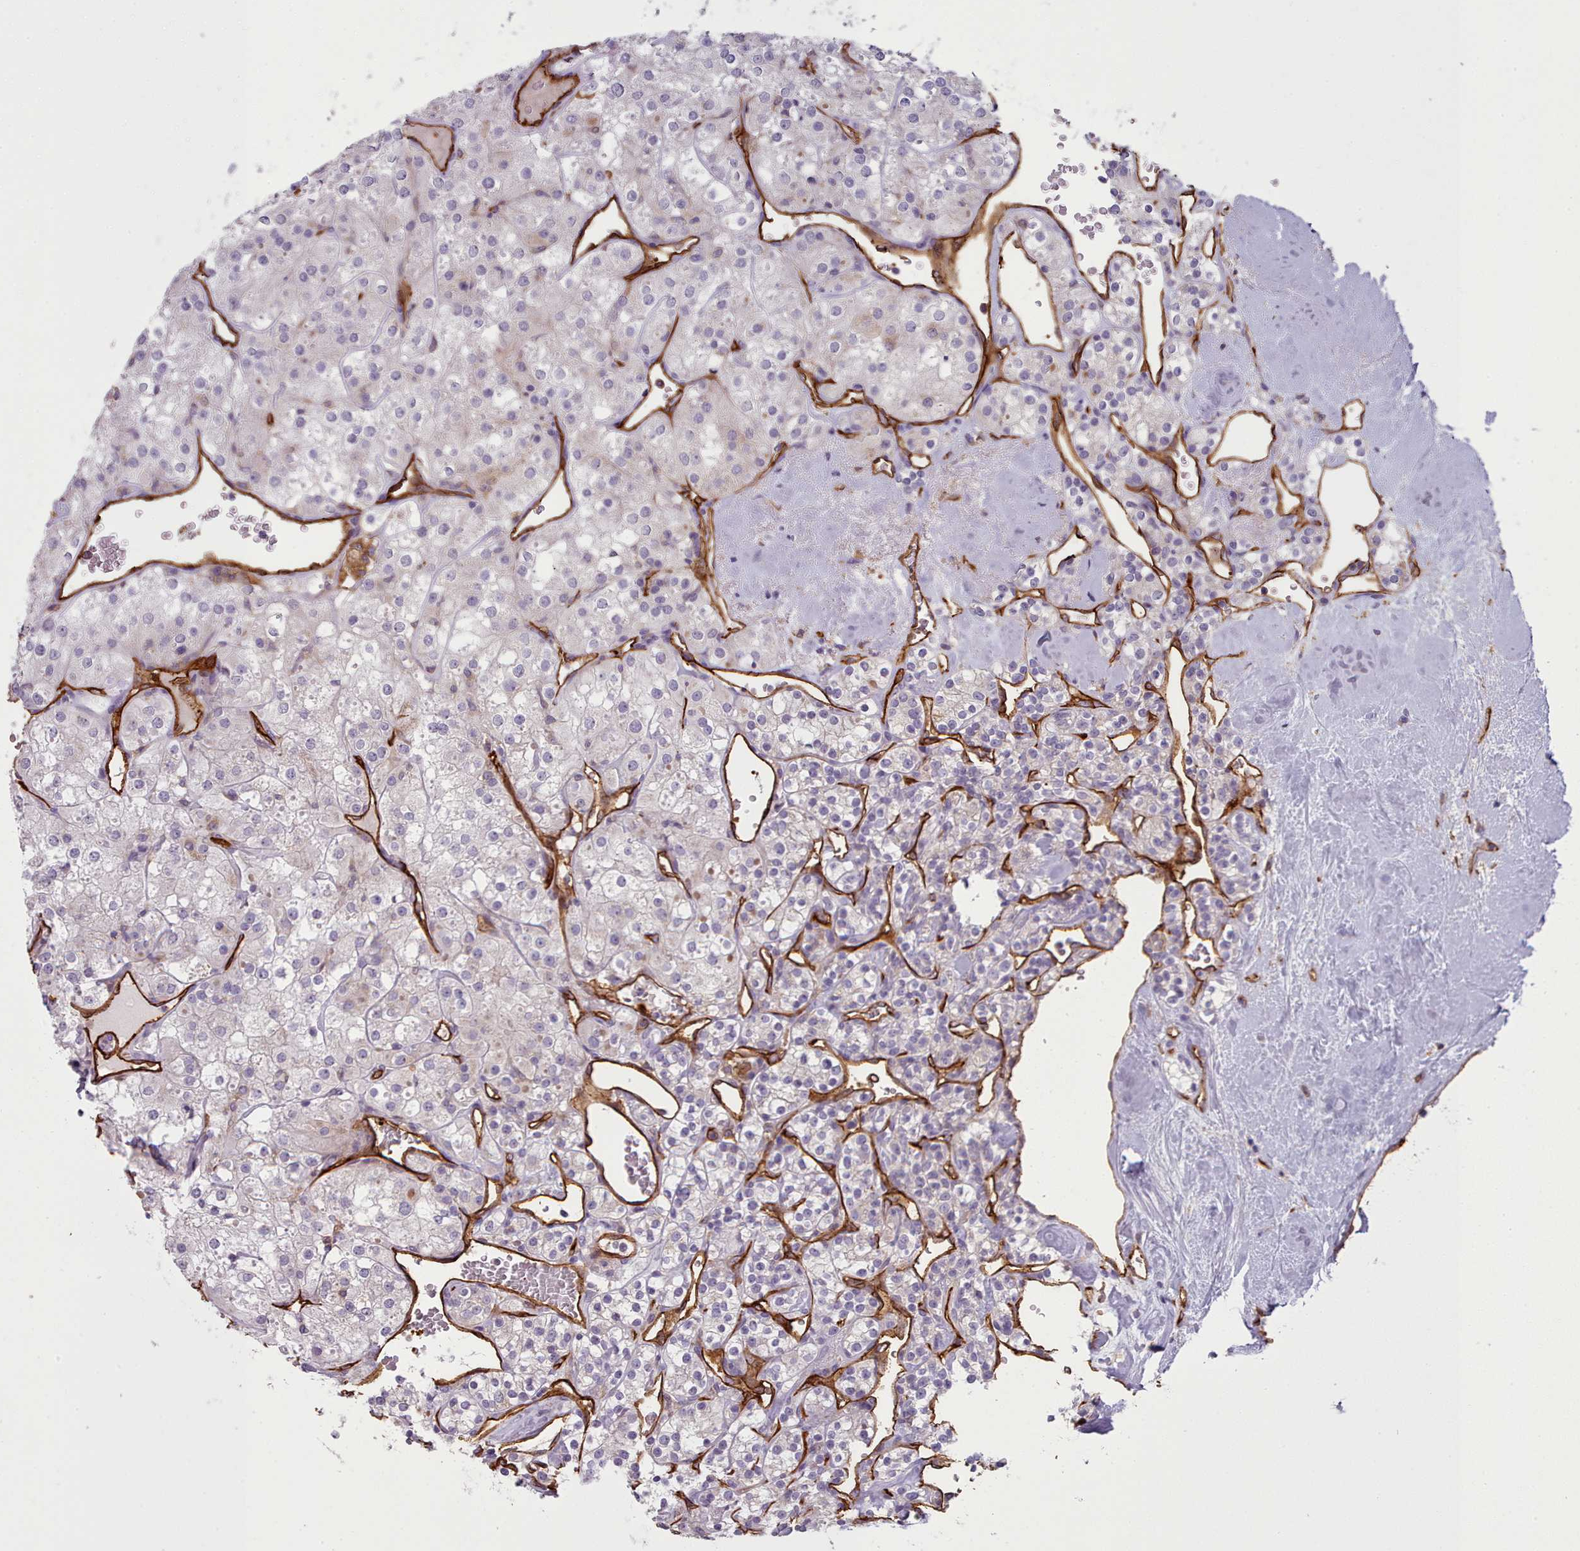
{"staining": {"intensity": "negative", "quantity": "none", "location": "none"}, "tissue": "renal cancer", "cell_type": "Tumor cells", "image_type": "cancer", "snomed": [{"axis": "morphology", "description": "Adenocarcinoma, NOS"}, {"axis": "topography", "description": "Kidney"}], "caption": "High magnification brightfield microscopy of renal cancer stained with DAB (3,3'-diaminobenzidine) (brown) and counterstained with hematoxylin (blue): tumor cells show no significant positivity.", "gene": "CD300LF", "patient": {"sex": "male", "age": 77}}